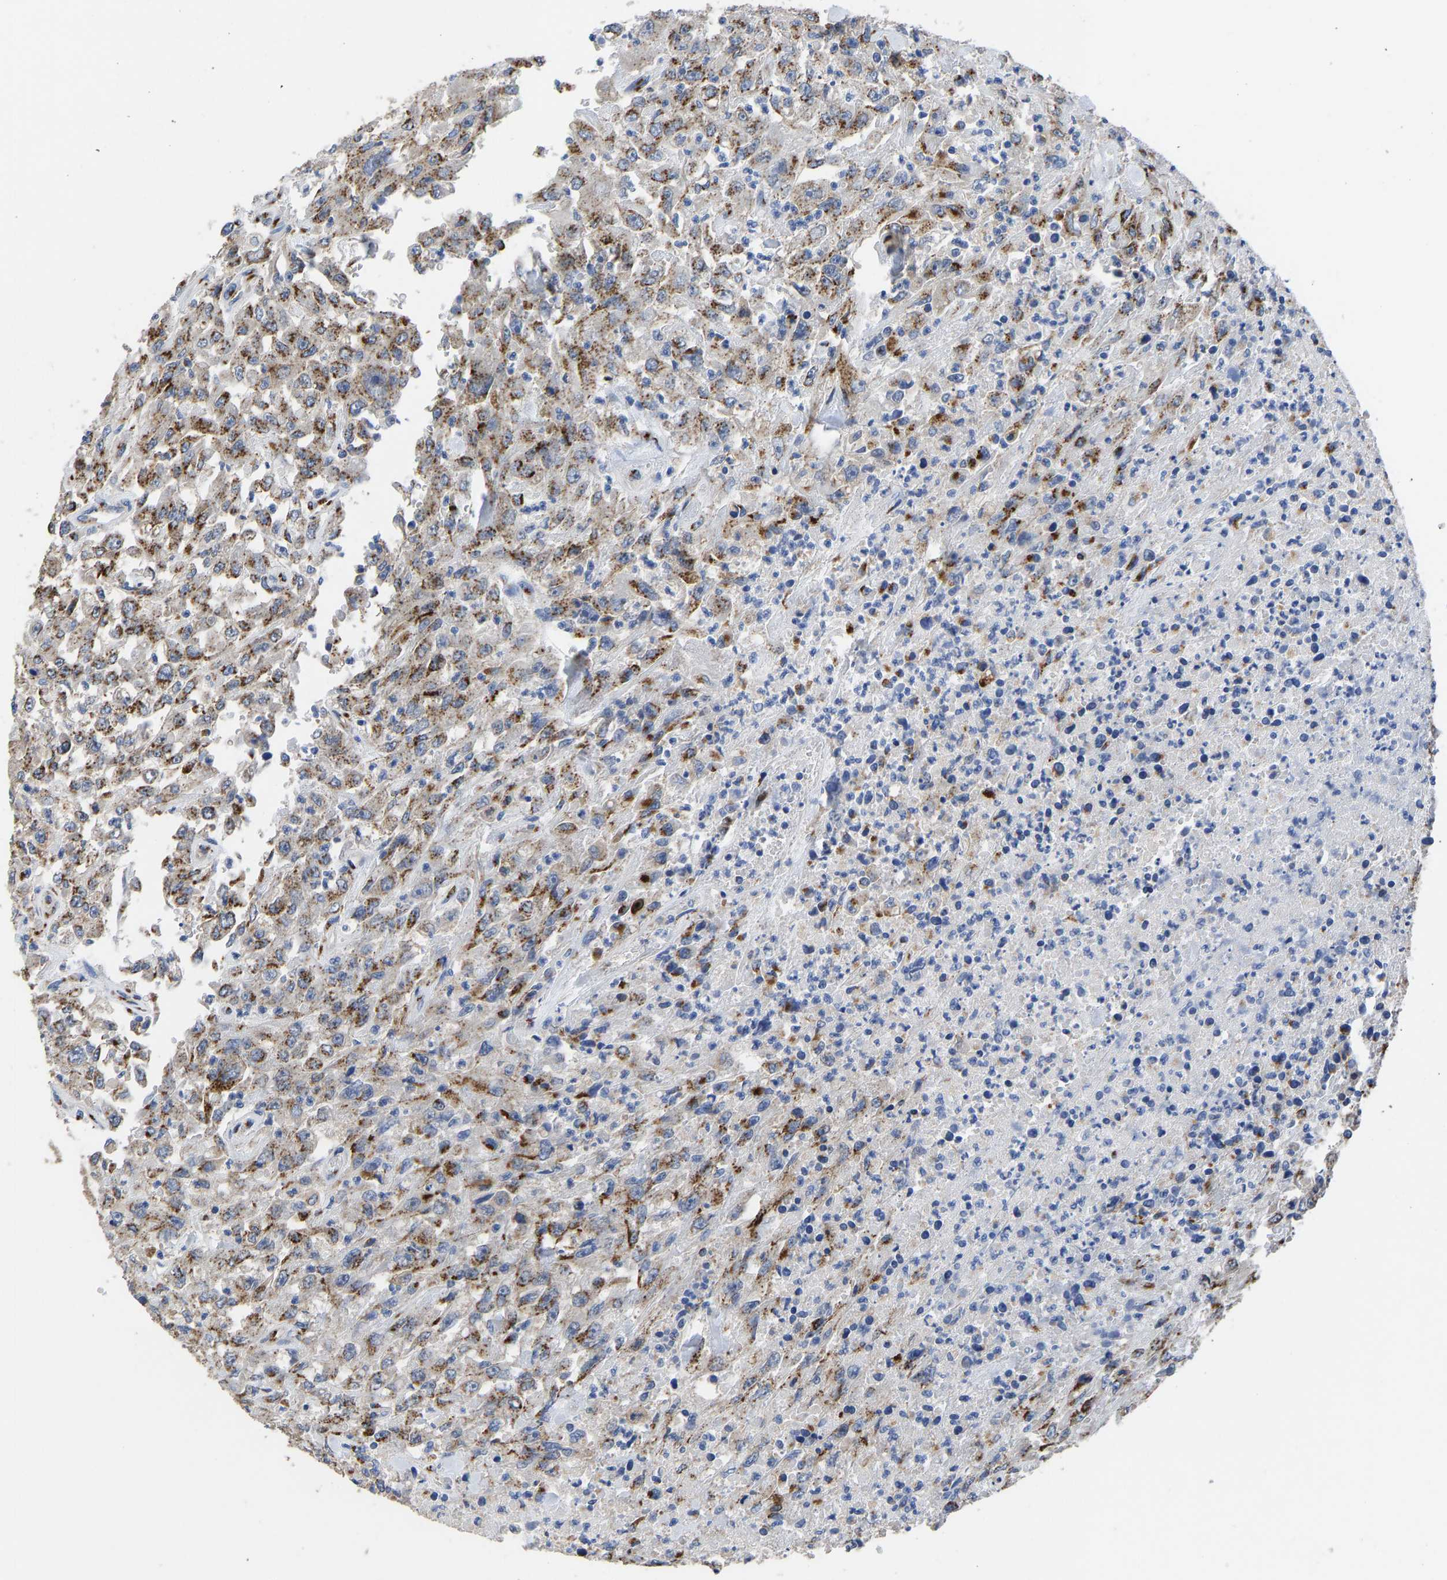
{"staining": {"intensity": "moderate", "quantity": ">75%", "location": "cytoplasmic/membranous"}, "tissue": "urothelial cancer", "cell_type": "Tumor cells", "image_type": "cancer", "snomed": [{"axis": "morphology", "description": "Urothelial carcinoma, High grade"}, {"axis": "topography", "description": "Urinary bladder"}], "caption": "Immunohistochemistry (IHC) of human urothelial cancer shows medium levels of moderate cytoplasmic/membranous staining in approximately >75% of tumor cells. (Brightfield microscopy of DAB IHC at high magnification).", "gene": "TMEM87A", "patient": {"sex": "male", "age": 46}}